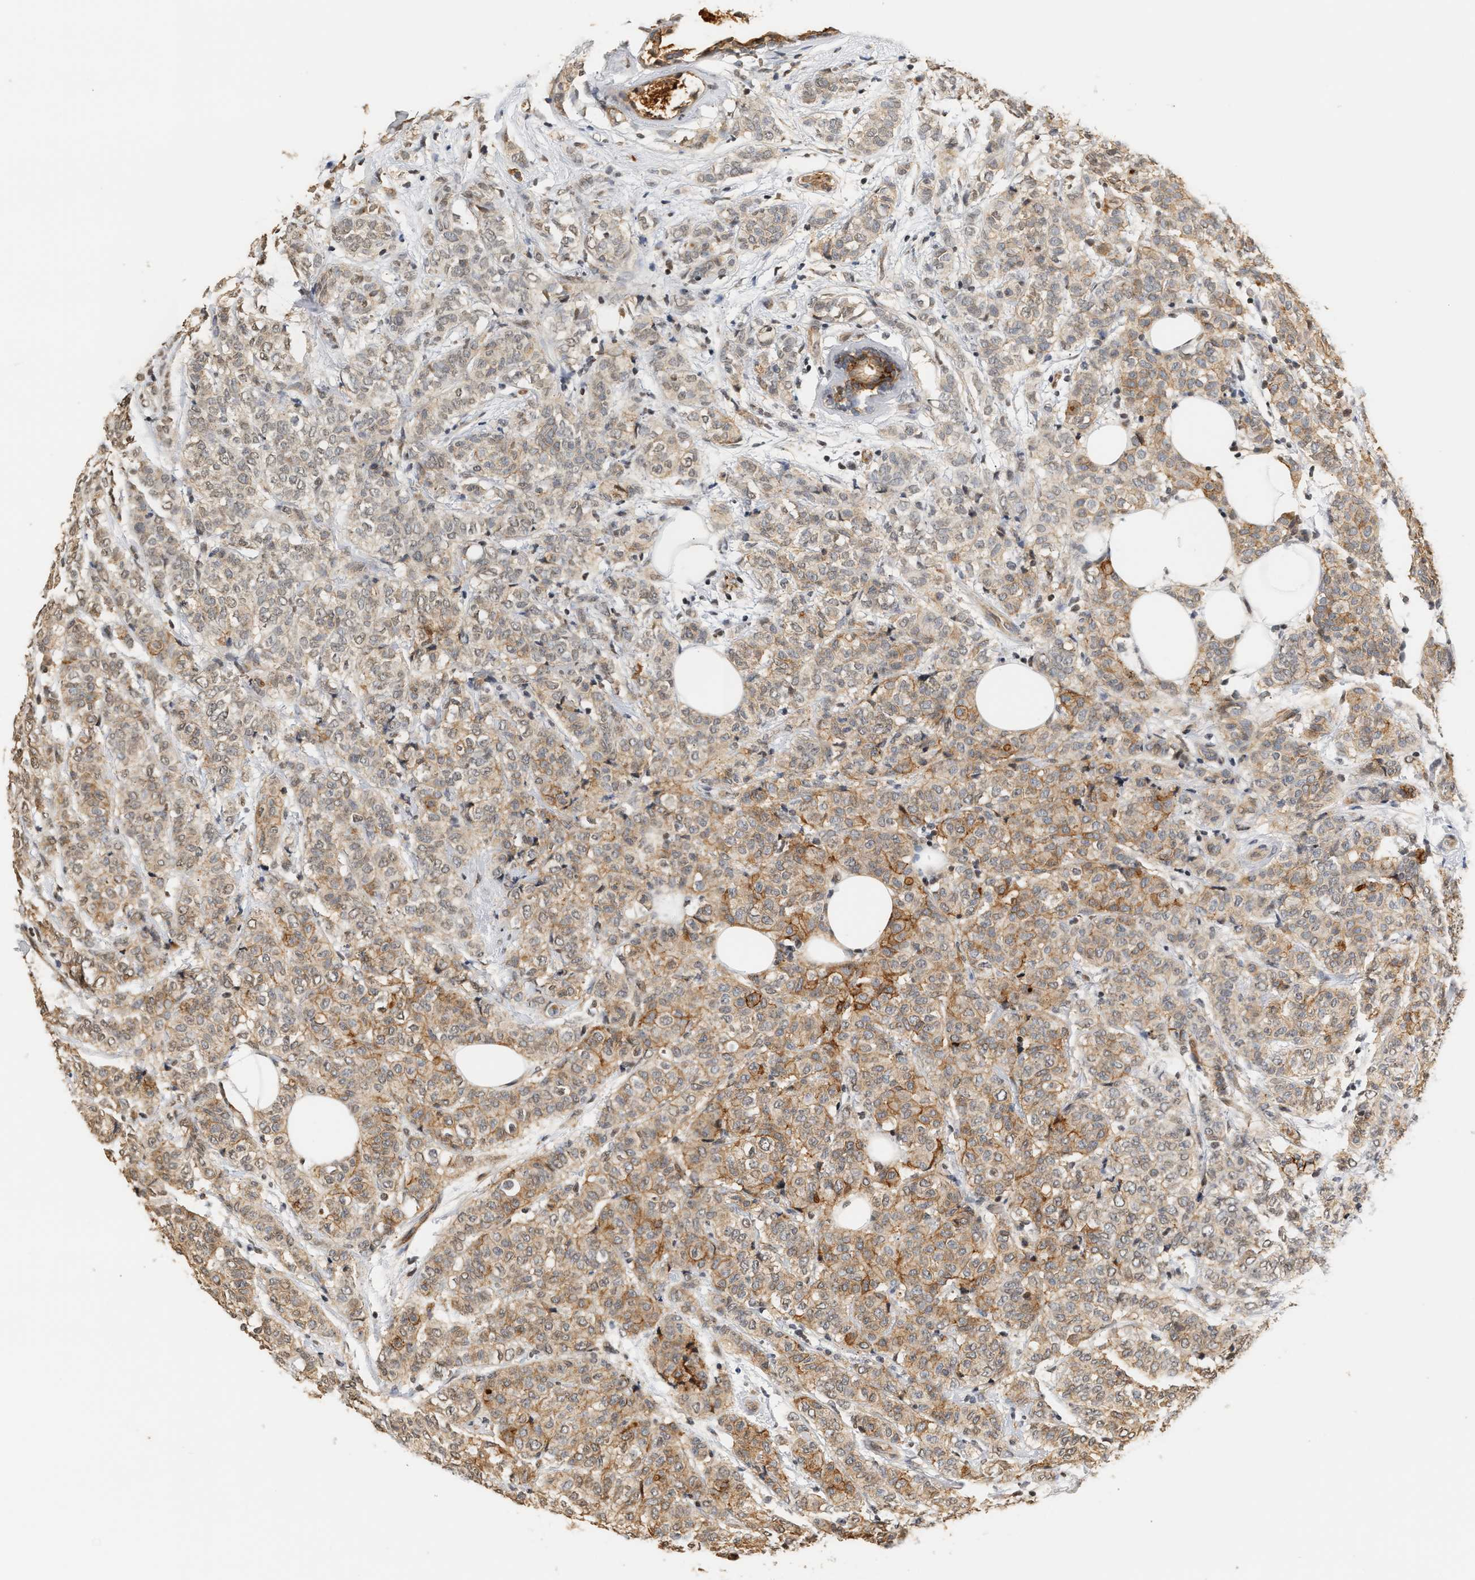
{"staining": {"intensity": "weak", "quantity": "25%-75%", "location": "cytoplasmic/membranous"}, "tissue": "breast cancer", "cell_type": "Tumor cells", "image_type": "cancer", "snomed": [{"axis": "morphology", "description": "Lobular carcinoma"}, {"axis": "topography", "description": "Breast"}], "caption": "Tumor cells show weak cytoplasmic/membranous expression in approximately 25%-75% of cells in lobular carcinoma (breast).", "gene": "PLXND1", "patient": {"sex": "female", "age": 60}}